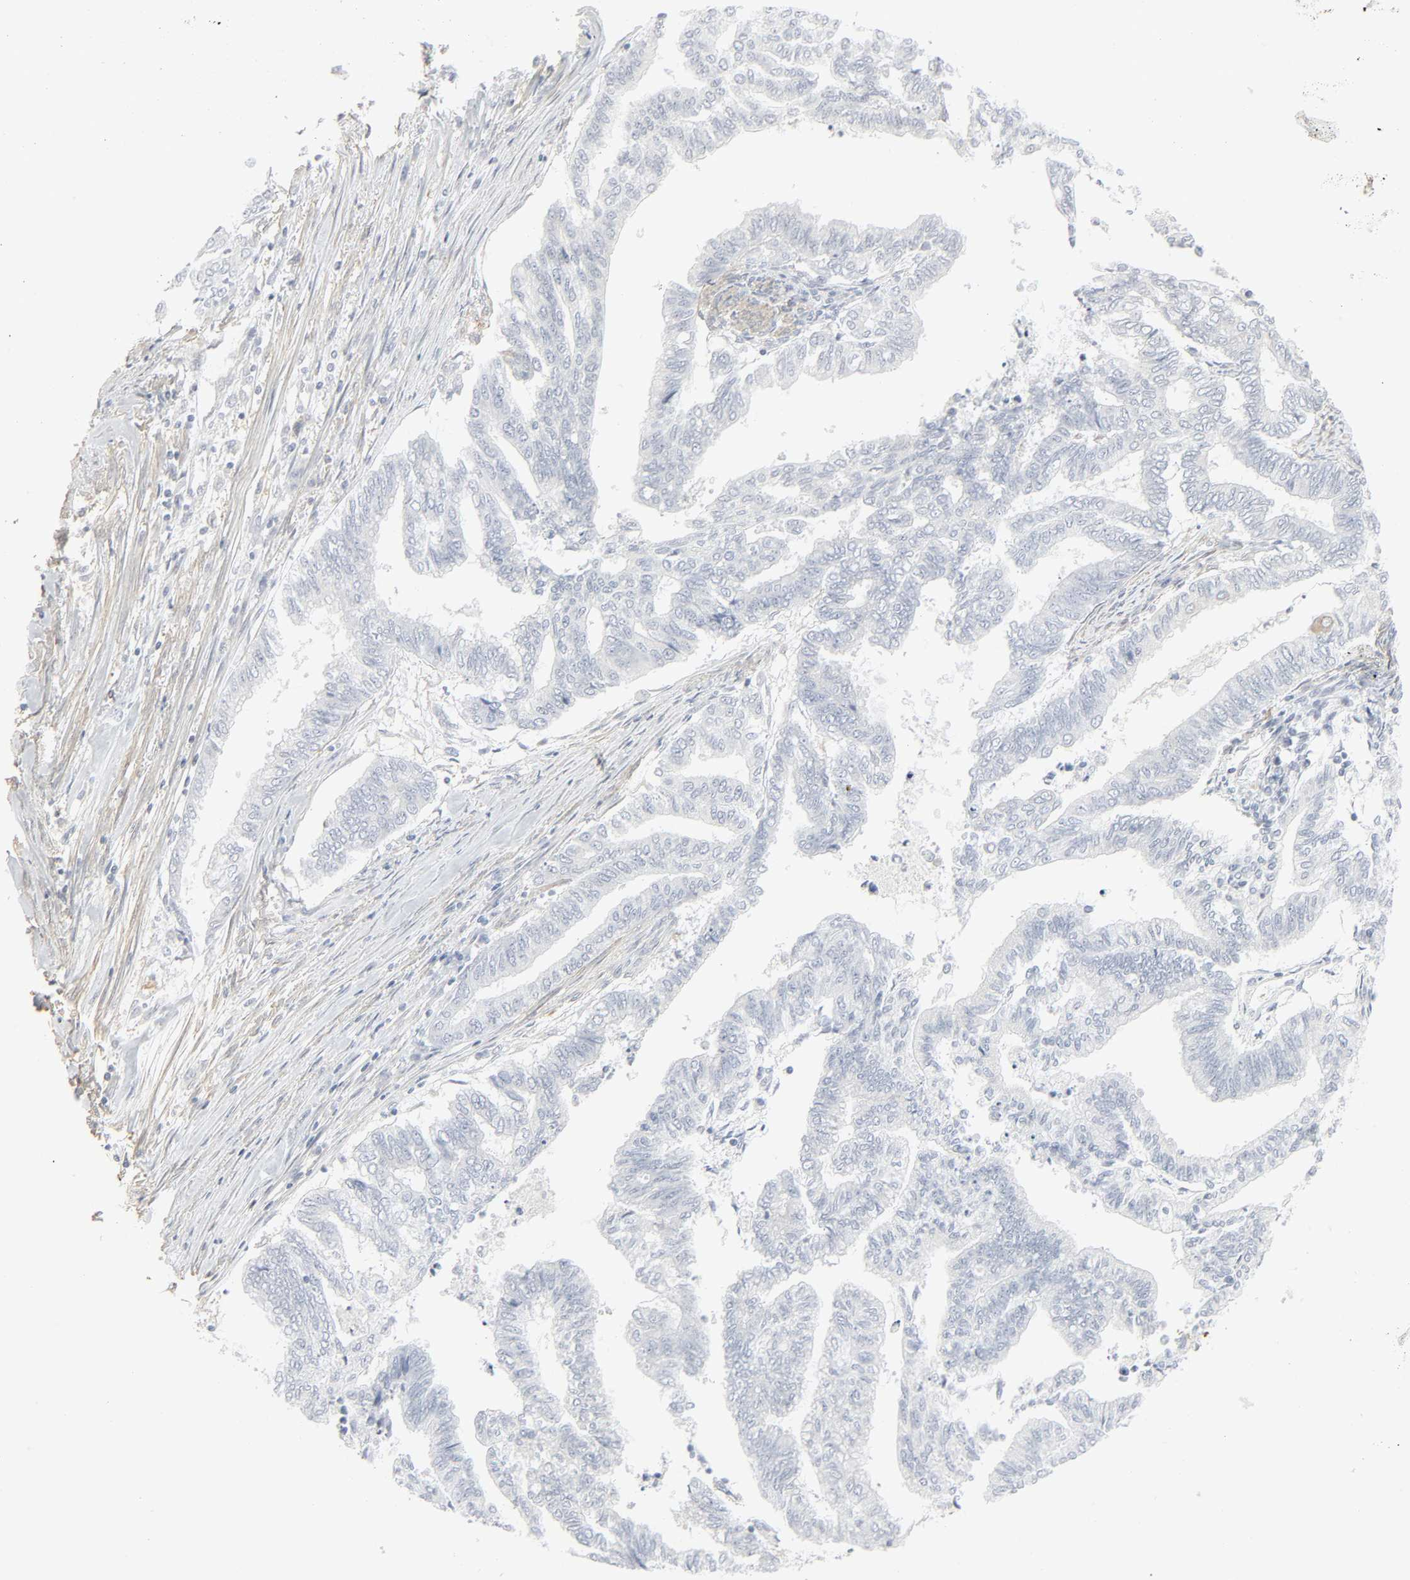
{"staining": {"intensity": "negative", "quantity": "none", "location": "none"}, "tissue": "endometrial cancer", "cell_type": "Tumor cells", "image_type": "cancer", "snomed": [{"axis": "morphology", "description": "Adenocarcinoma, NOS"}, {"axis": "topography", "description": "Endometrium"}], "caption": "A histopathology image of endometrial adenocarcinoma stained for a protein demonstrates no brown staining in tumor cells. Brightfield microscopy of IHC stained with DAB (brown) and hematoxylin (blue), captured at high magnification.", "gene": "ZBTB16", "patient": {"sex": "female", "age": 79}}